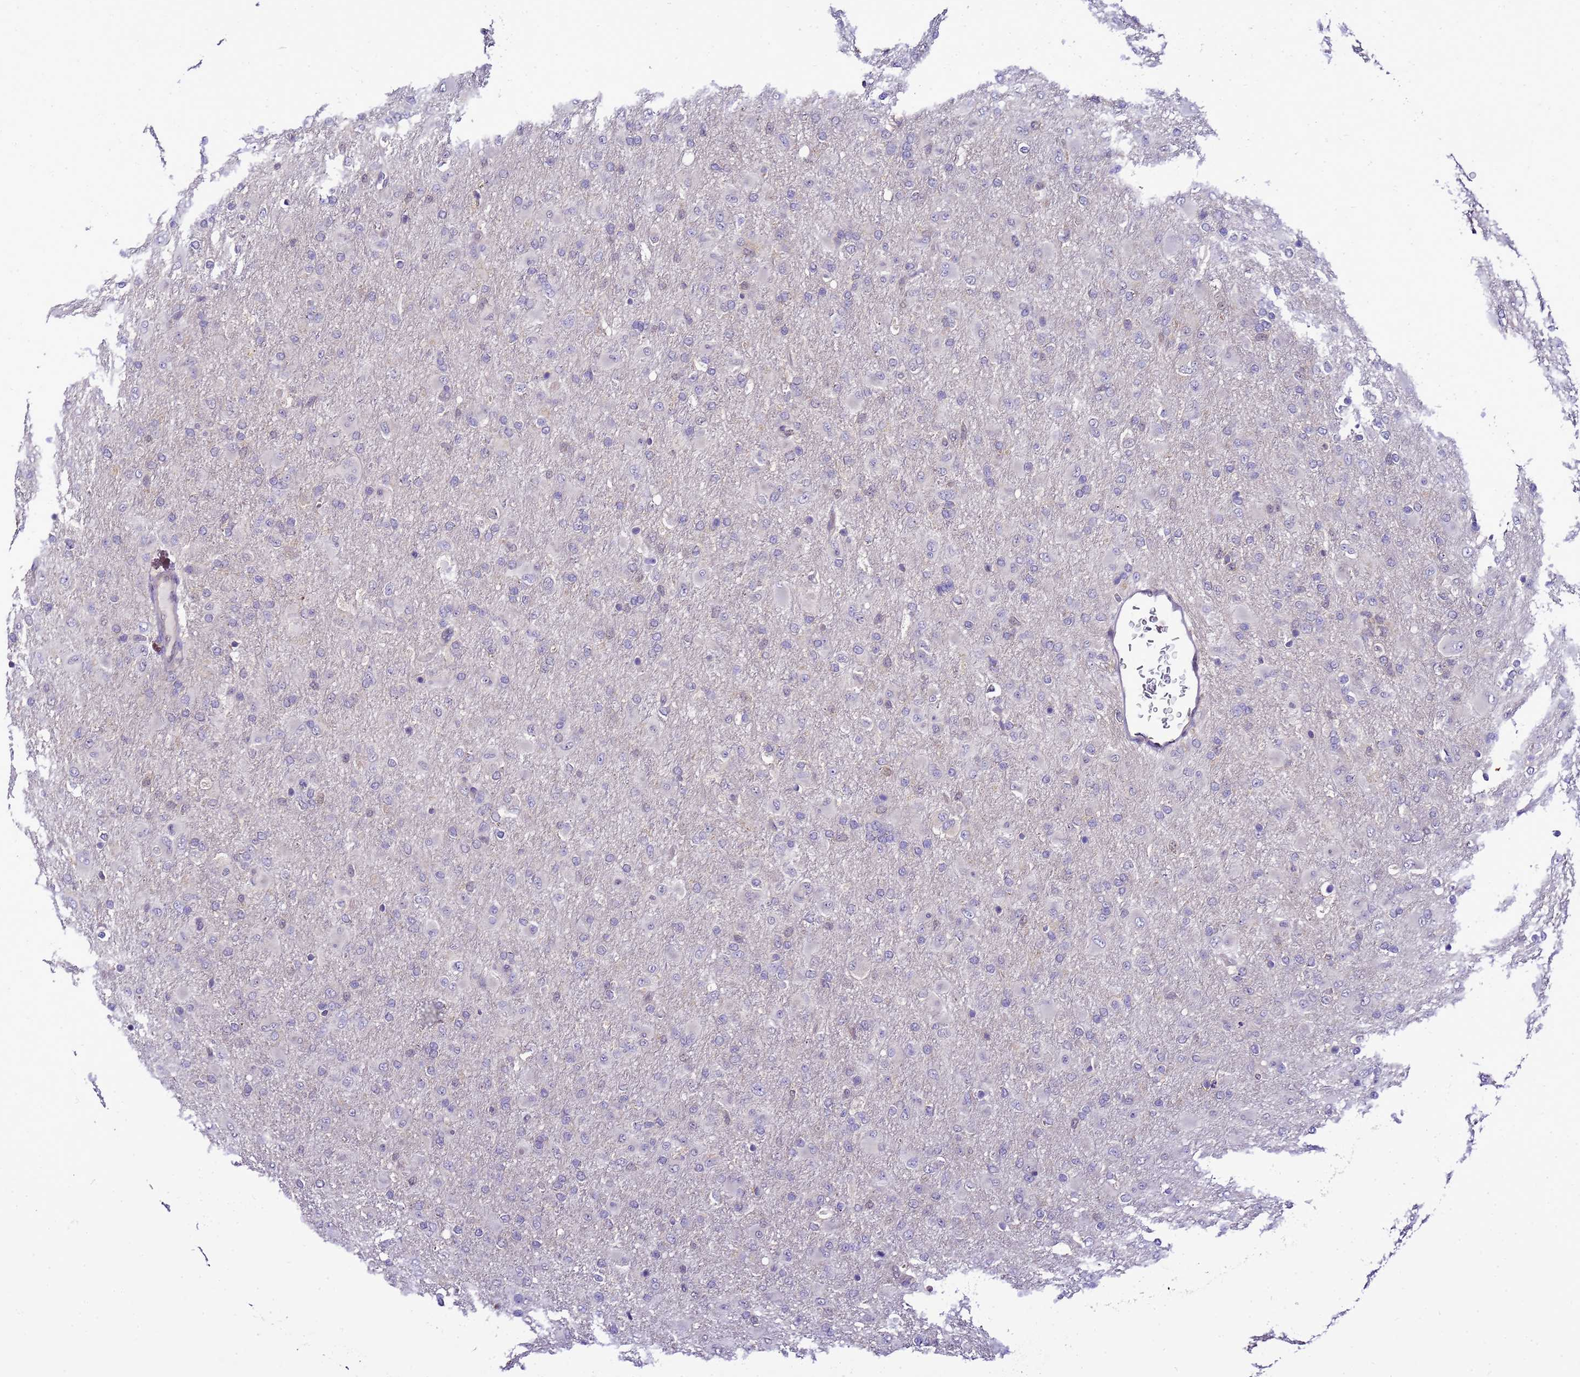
{"staining": {"intensity": "negative", "quantity": "none", "location": "none"}, "tissue": "glioma", "cell_type": "Tumor cells", "image_type": "cancer", "snomed": [{"axis": "morphology", "description": "Glioma, malignant, Low grade"}, {"axis": "topography", "description": "Brain"}], "caption": "Protein analysis of malignant glioma (low-grade) exhibits no significant positivity in tumor cells.", "gene": "DDI2", "patient": {"sex": "male", "age": 65}}